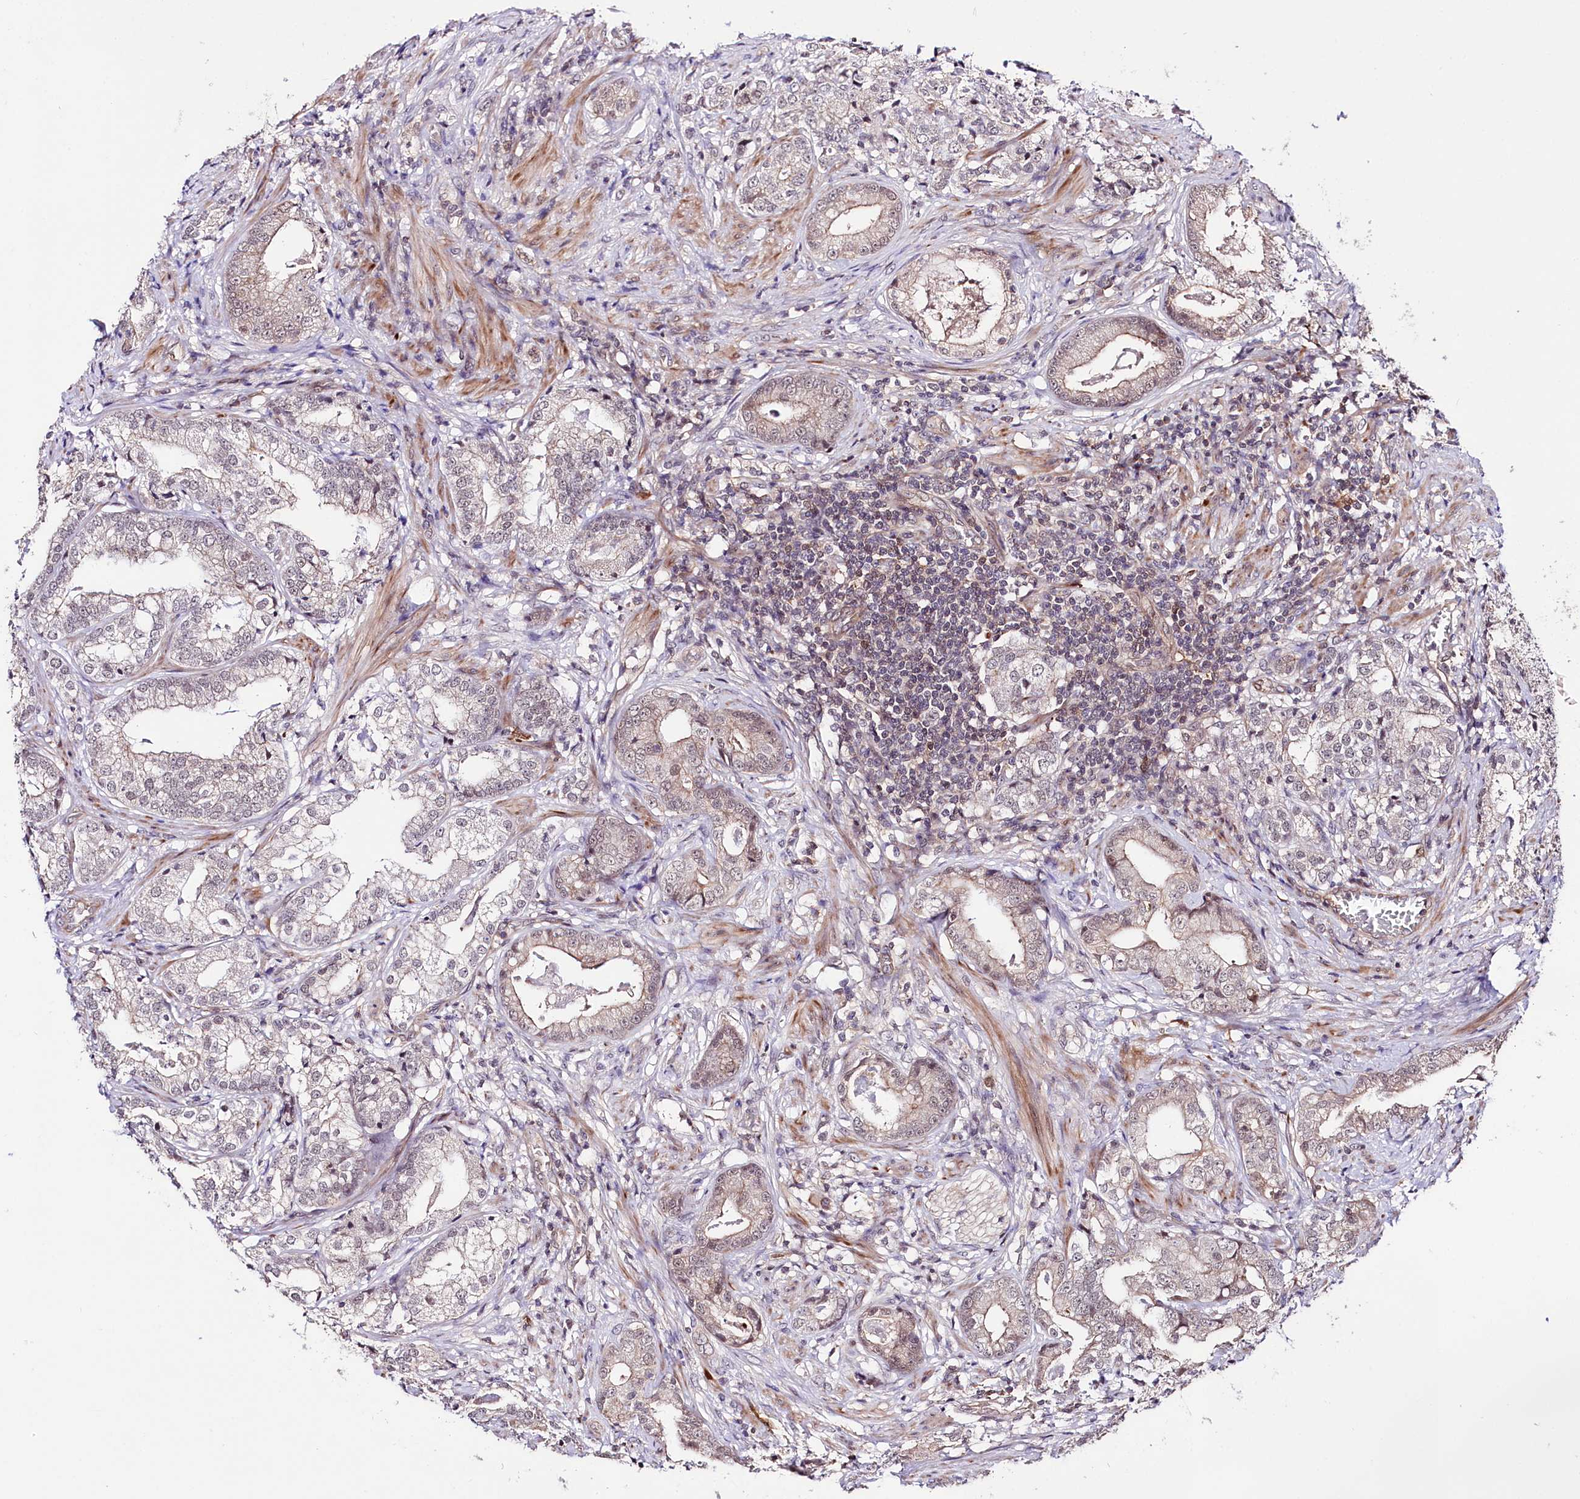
{"staining": {"intensity": "weak", "quantity": "<25%", "location": "cytoplasmic/membranous"}, "tissue": "prostate cancer", "cell_type": "Tumor cells", "image_type": "cancer", "snomed": [{"axis": "morphology", "description": "Adenocarcinoma, High grade"}, {"axis": "topography", "description": "Prostate"}], "caption": "This image is of prostate cancer stained with IHC to label a protein in brown with the nuclei are counter-stained blue. There is no staining in tumor cells.", "gene": "TAFAZZIN", "patient": {"sex": "male", "age": 69}}